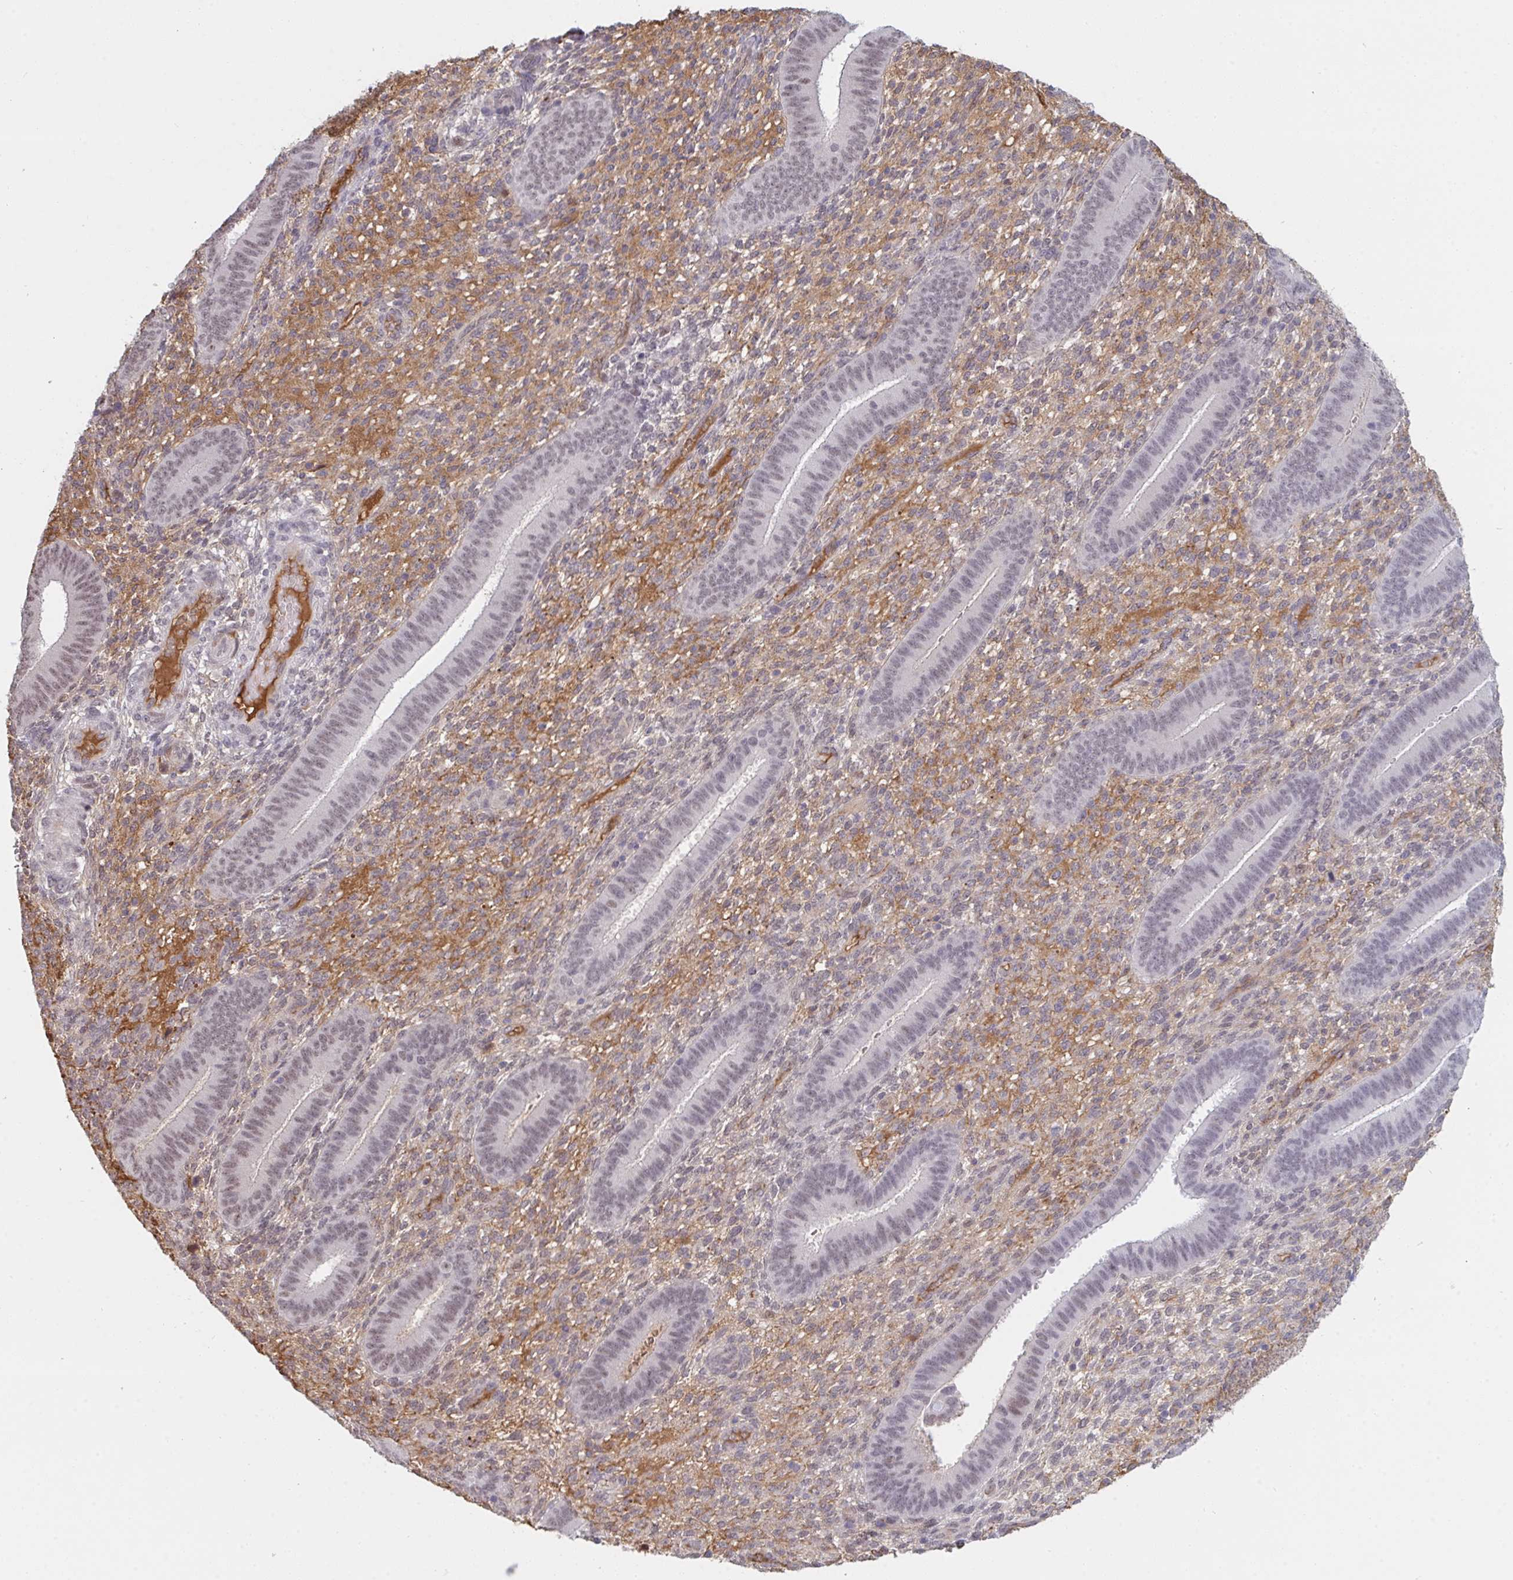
{"staining": {"intensity": "moderate", "quantity": "<25%", "location": "cytoplasmic/membranous"}, "tissue": "endometrium", "cell_type": "Cells in endometrial stroma", "image_type": "normal", "snomed": [{"axis": "morphology", "description": "Normal tissue, NOS"}, {"axis": "topography", "description": "Endometrium"}], "caption": "A photomicrograph of endometrium stained for a protein demonstrates moderate cytoplasmic/membranous brown staining in cells in endometrial stroma.", "gene": "DSCAML1", "patient": {"sex": "female", "age": 39}}